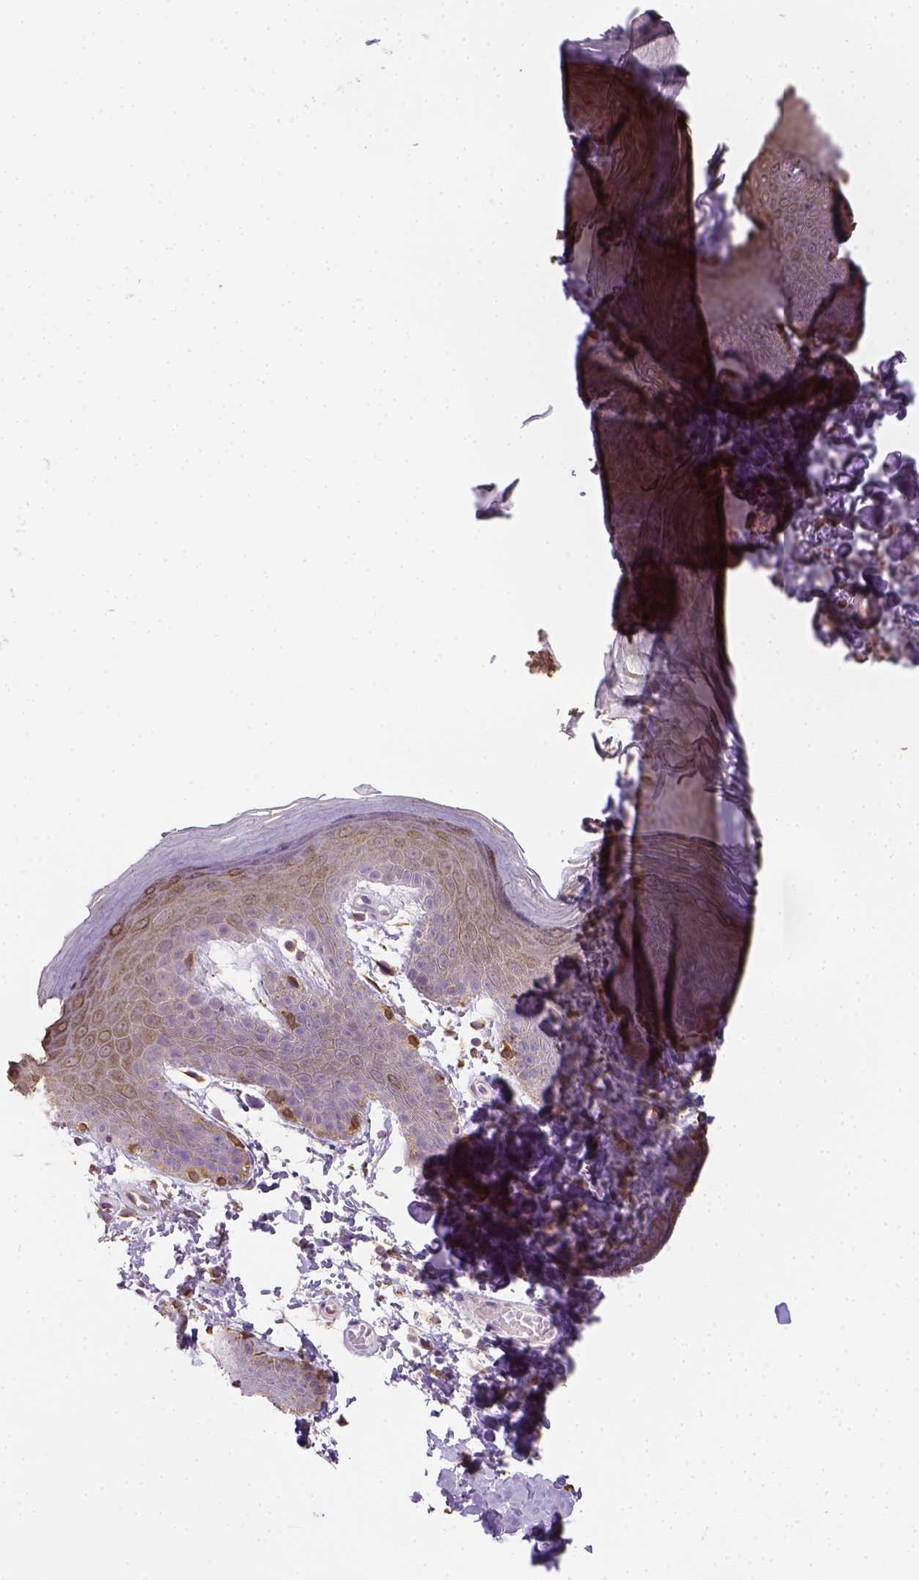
{"staining": {"intensity": "moderate", "quantity": ">75%", "location": "cytoplasmic/membranous"}, "tissue": "skin", "cell_type": "Epidermal cells", "image_type": "normal", "snomed": [{"axis": "morphology", "description": "Normal tissue, NOS"}, {"axis": "topography", "description": "Anal"}], "caption": "Immunohistochemical staining of benign human skin shows >75% levels of moderate cytoplasmic/membranous protein expression in approximately >75% of epidermal cells. (DAB (3,3'-diaminobenzidine) IHC with brightfield microscopy, high magnification).", "gene": "CACNB1", "patient": {"sex": "male", "age": 53}}